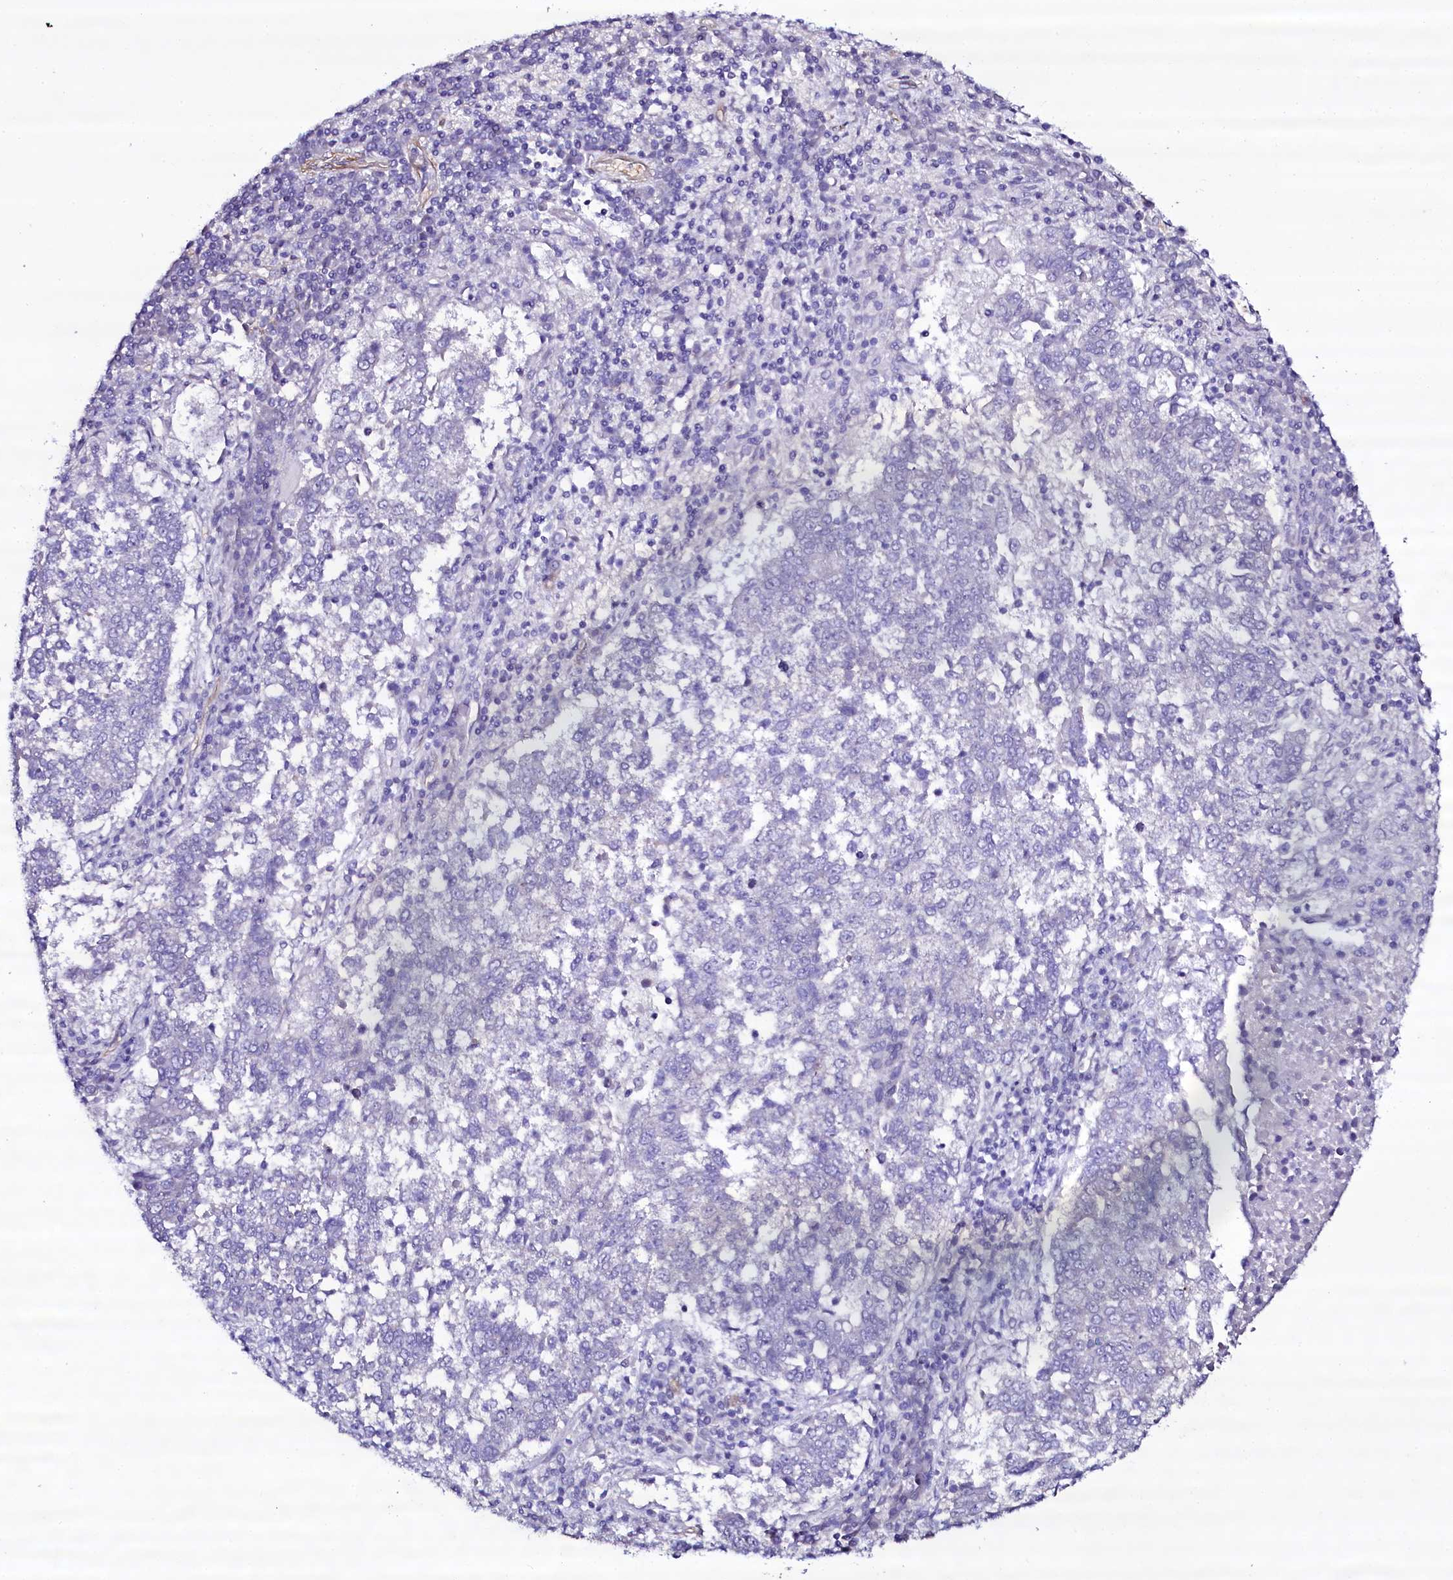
{"staining": {"intensity": "negative", "quantity": "none", "location": "none"}, "tissue": "lung cancer", "cell_type": "Tumor cells", "image_type": "cancer", "snomed": [{"axis": "morphology", "description": "Squamous cell carcinoma, NOS"}, {"axis": "topography", "description": "Lung"}], "caption": "Immunohistochemistry histopathology image of human squamous cell carcinoma (lung) stained for a protein (brown), which demonstrates no staining in tumor cells.", "gene": "MEX3C", "patient": {"sex": "male", "age": 73}}